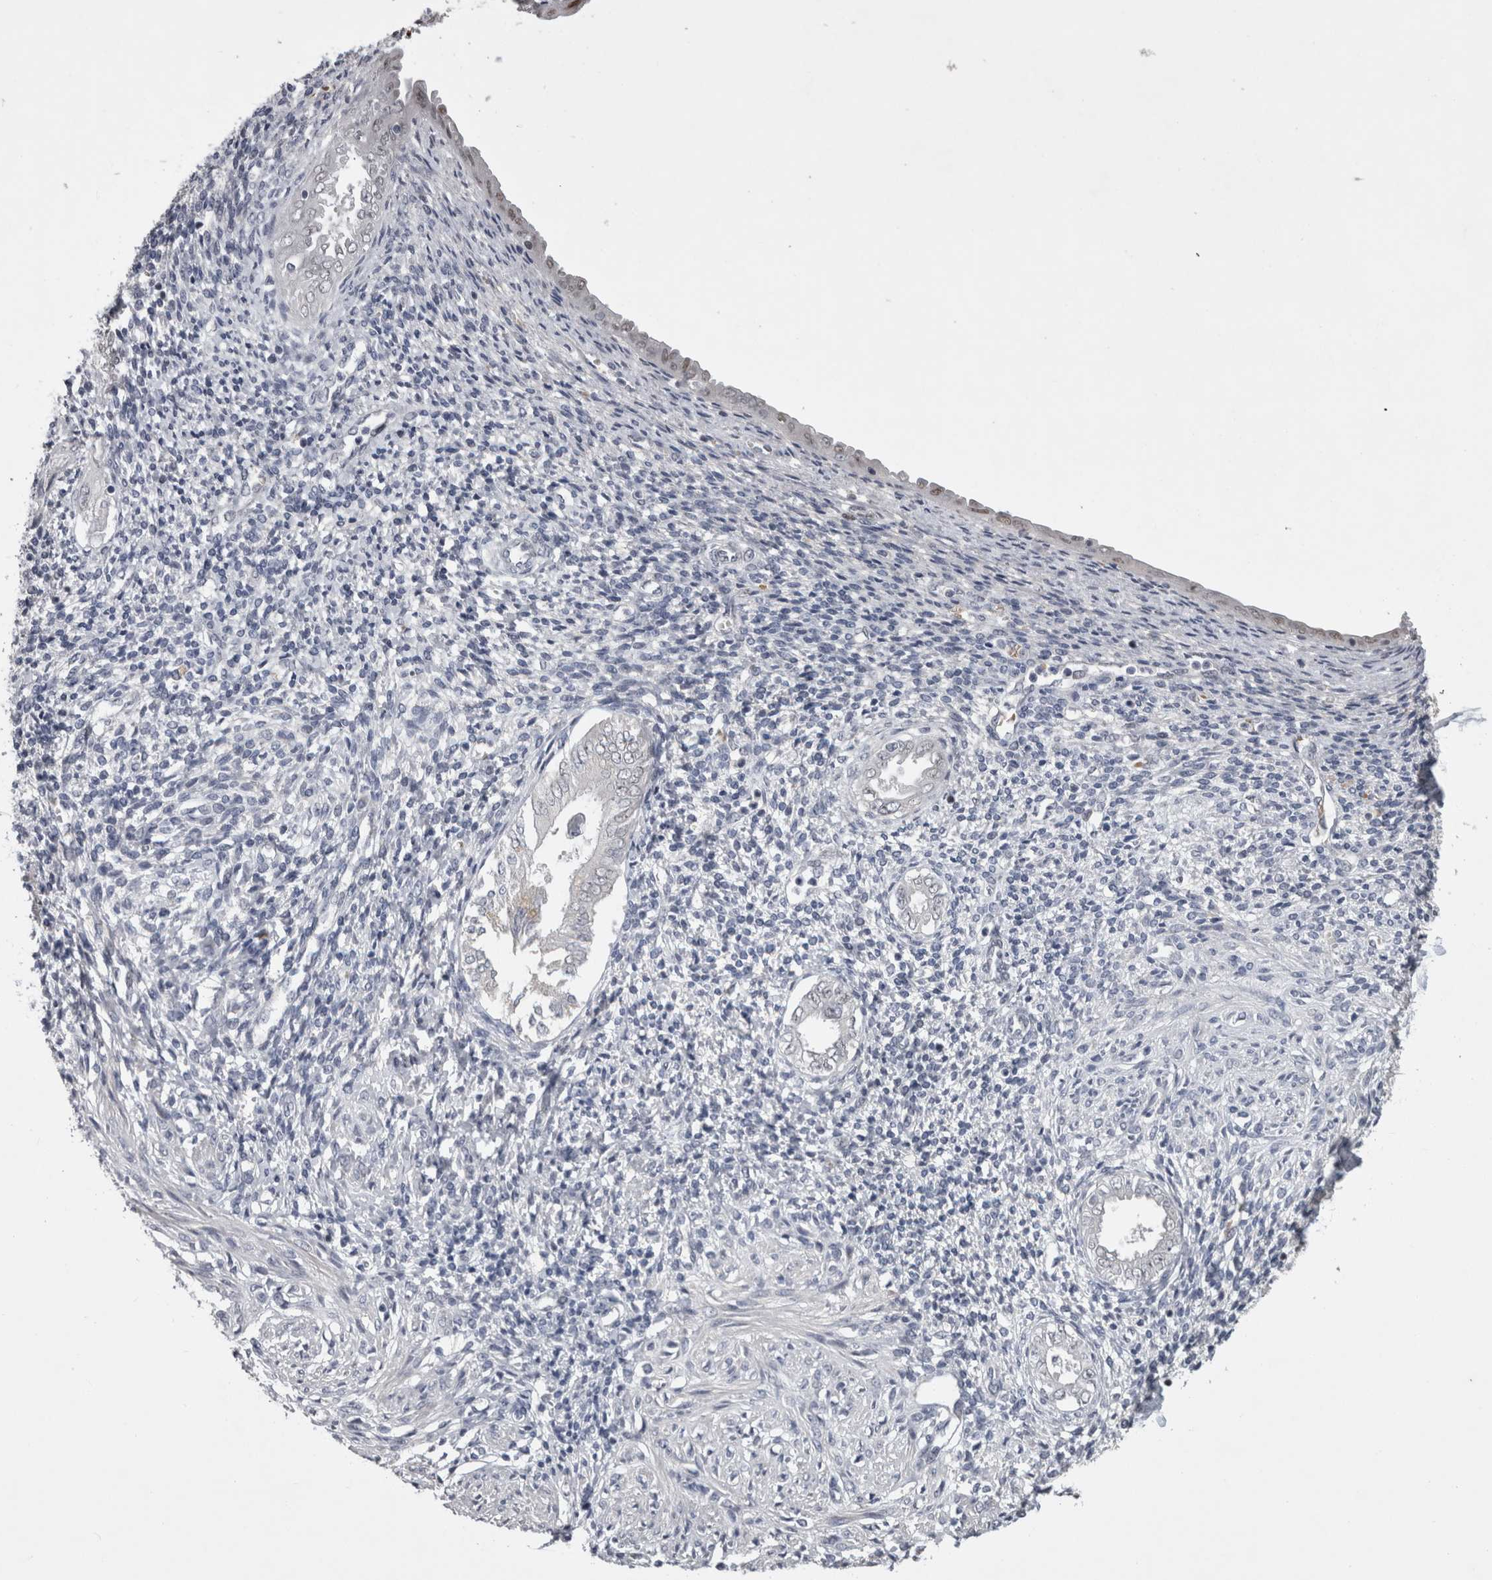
{"staining": {"intensity": "negative", "quantity": "none", "location": "none"}, "tissue": "endometrium", "cell_type": "Cells in endometrial stroma", "image_type": "normal", "snomed": [{"axis": "morphology", "description": "Normal tissue, NOS"}, {"axis": "topography", "description": "Endometrium"}], "caption": "IHC photomicrograph of benign endometrium stained for a protein (brown), which reveals no expression in cells in endometrial stroma. (DAB (3,3'-diaminobenzidine) immunohistochemistry with hematoxylin counter stain).", "gene": "IFI44", "patient": {"sex": "female", "age": 66}}